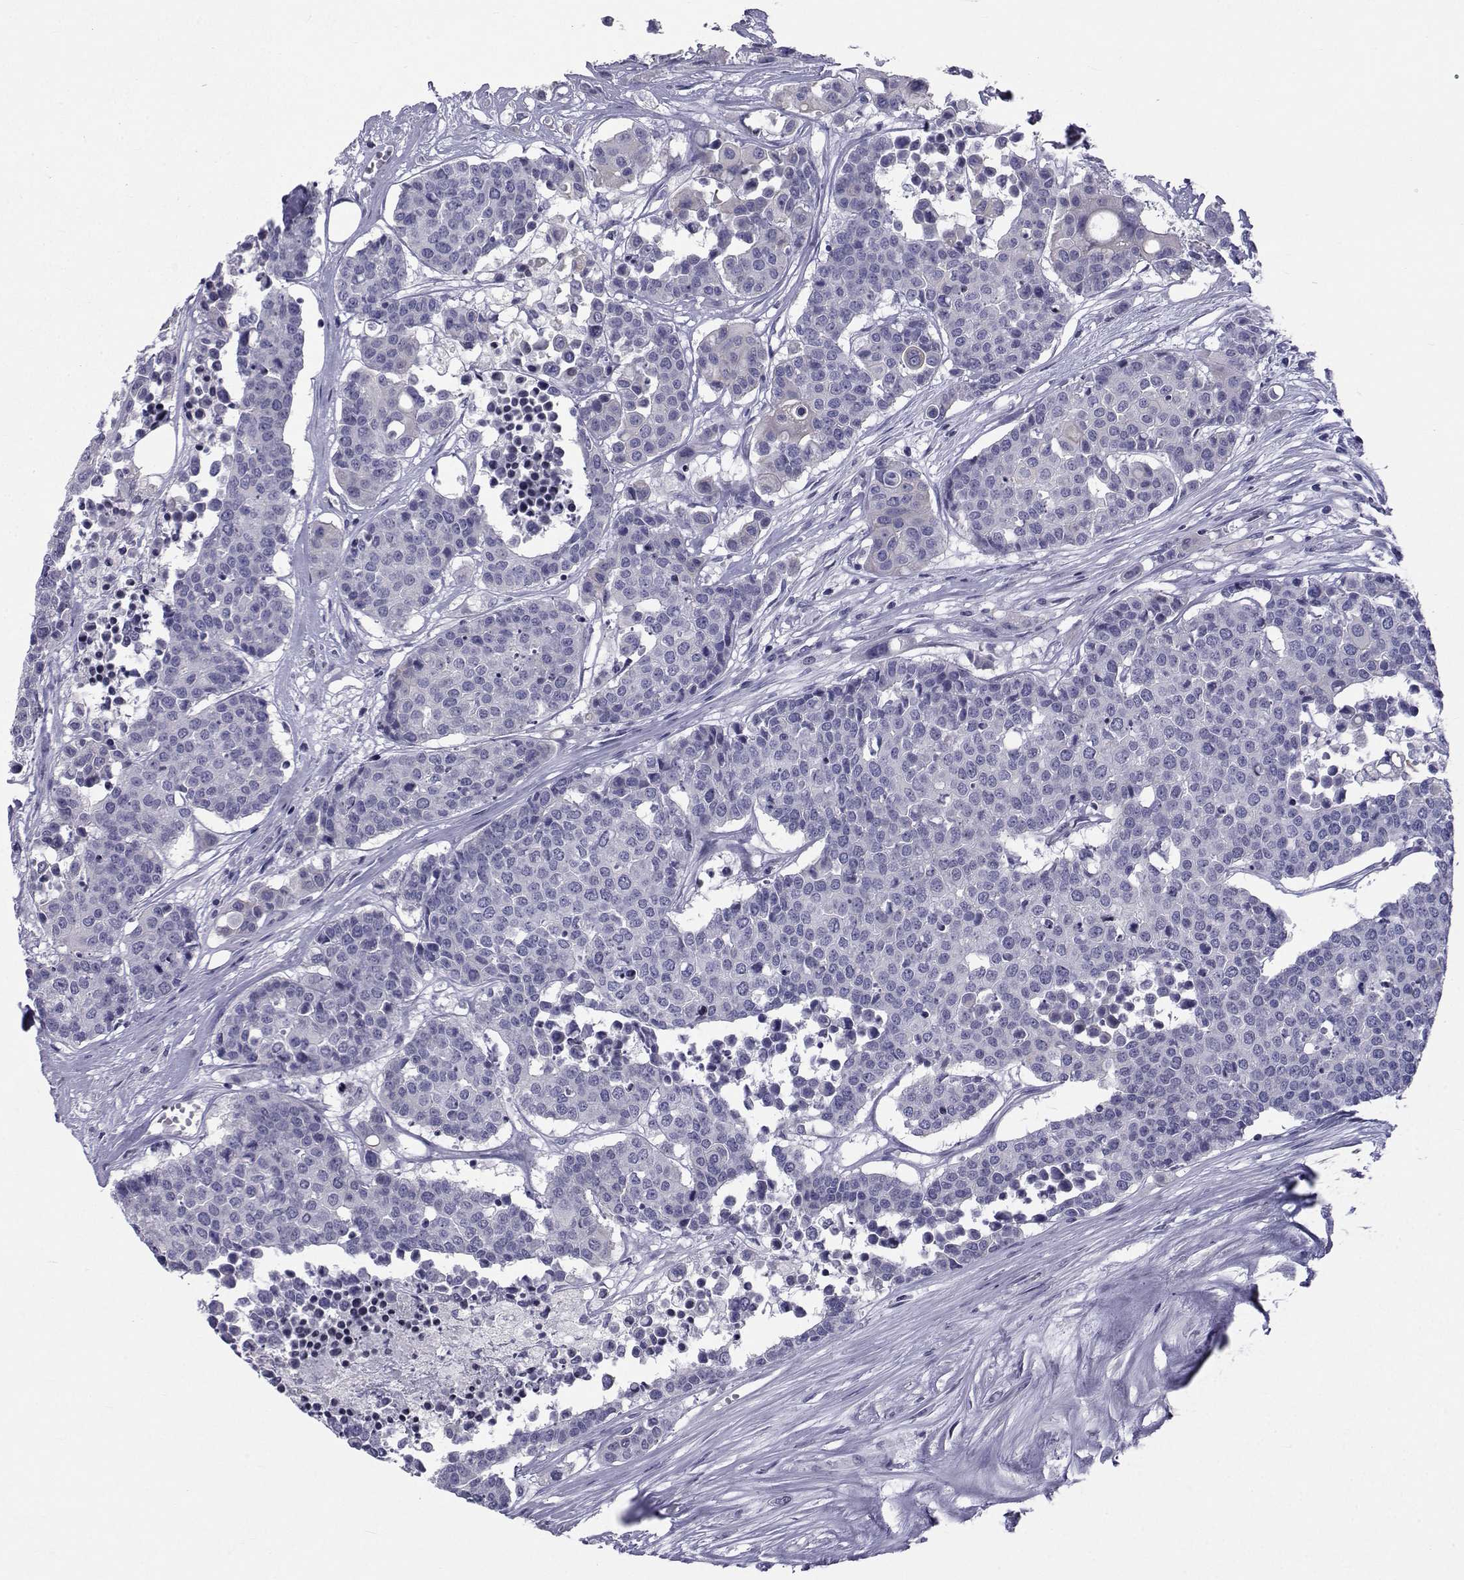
{"staining": {"intensity": "negative", "quantity": "none", "location": "none"}, "tissue": "carcinoid", "cell_type": "Tumor cells", "image_type": "cancer", "snomed": [{"axis": "morphology", "description": "Carcinoid, malignant, NOS"}, {"axis": "topography", "description": "Colon"}], "caption": "Immunohistochemistry of human carcinoid (malignant) shows no positivity in tumor cells.", "gene": "SPANXD", "patient": {"sex": "male", "age": 81}}